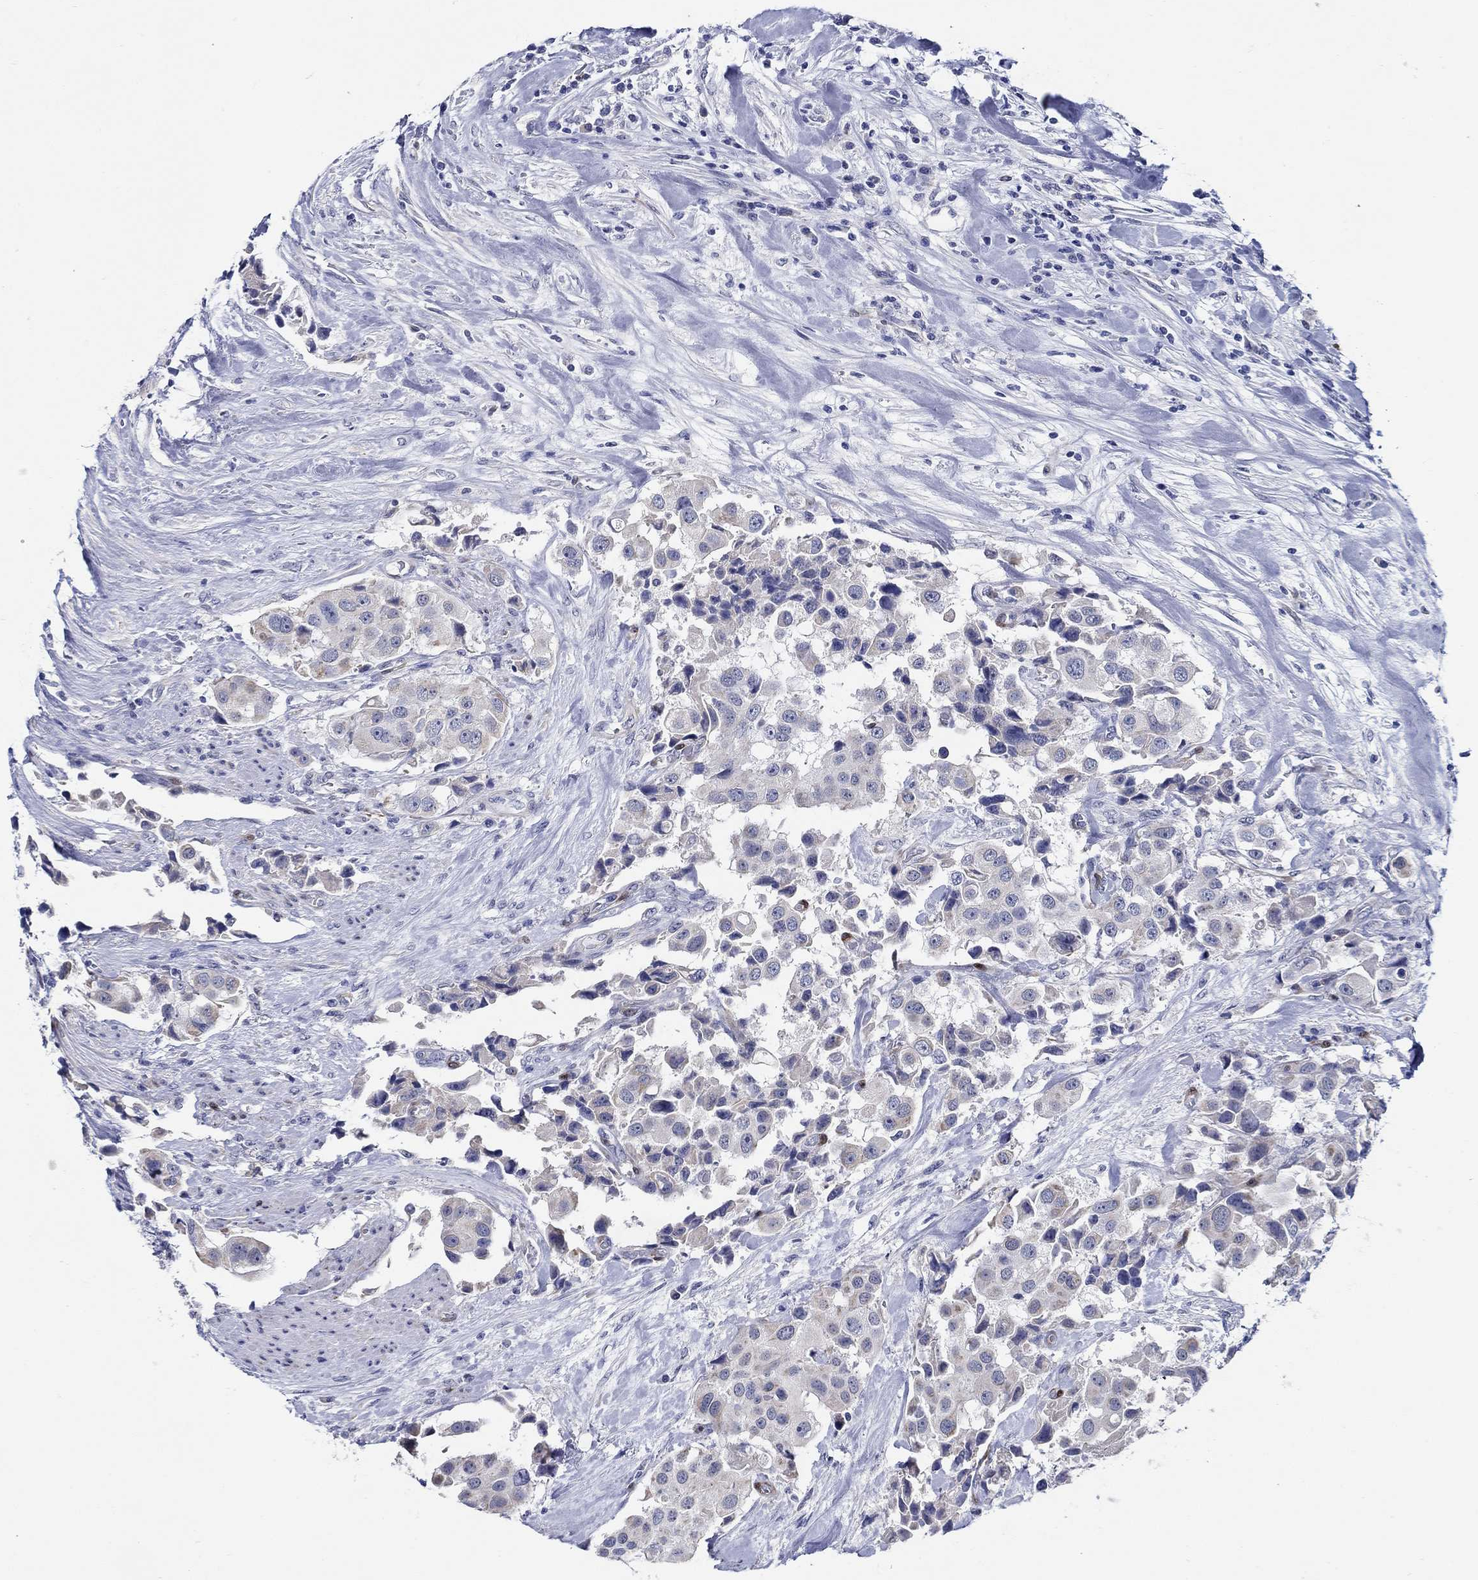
{"staining": {"intensity": "negative", "quantity": "none", "location": "none"}, "tissue": "urothelial cancer", "cell_type": "Tumor cells", "image_type": "cancer", "snomed": [{"axis": "morphology", "description": "Urothelial carcinoma, High grade"}, {"axis": "topography", "description": "Urinary bladder"}], "caption": "IHC histopathology image of urothelial cancer stained for a protein (brown), which displays no staining in tumor cells.", "gene": "MC2R", "patient": {"sex": "female", "age": 64}}